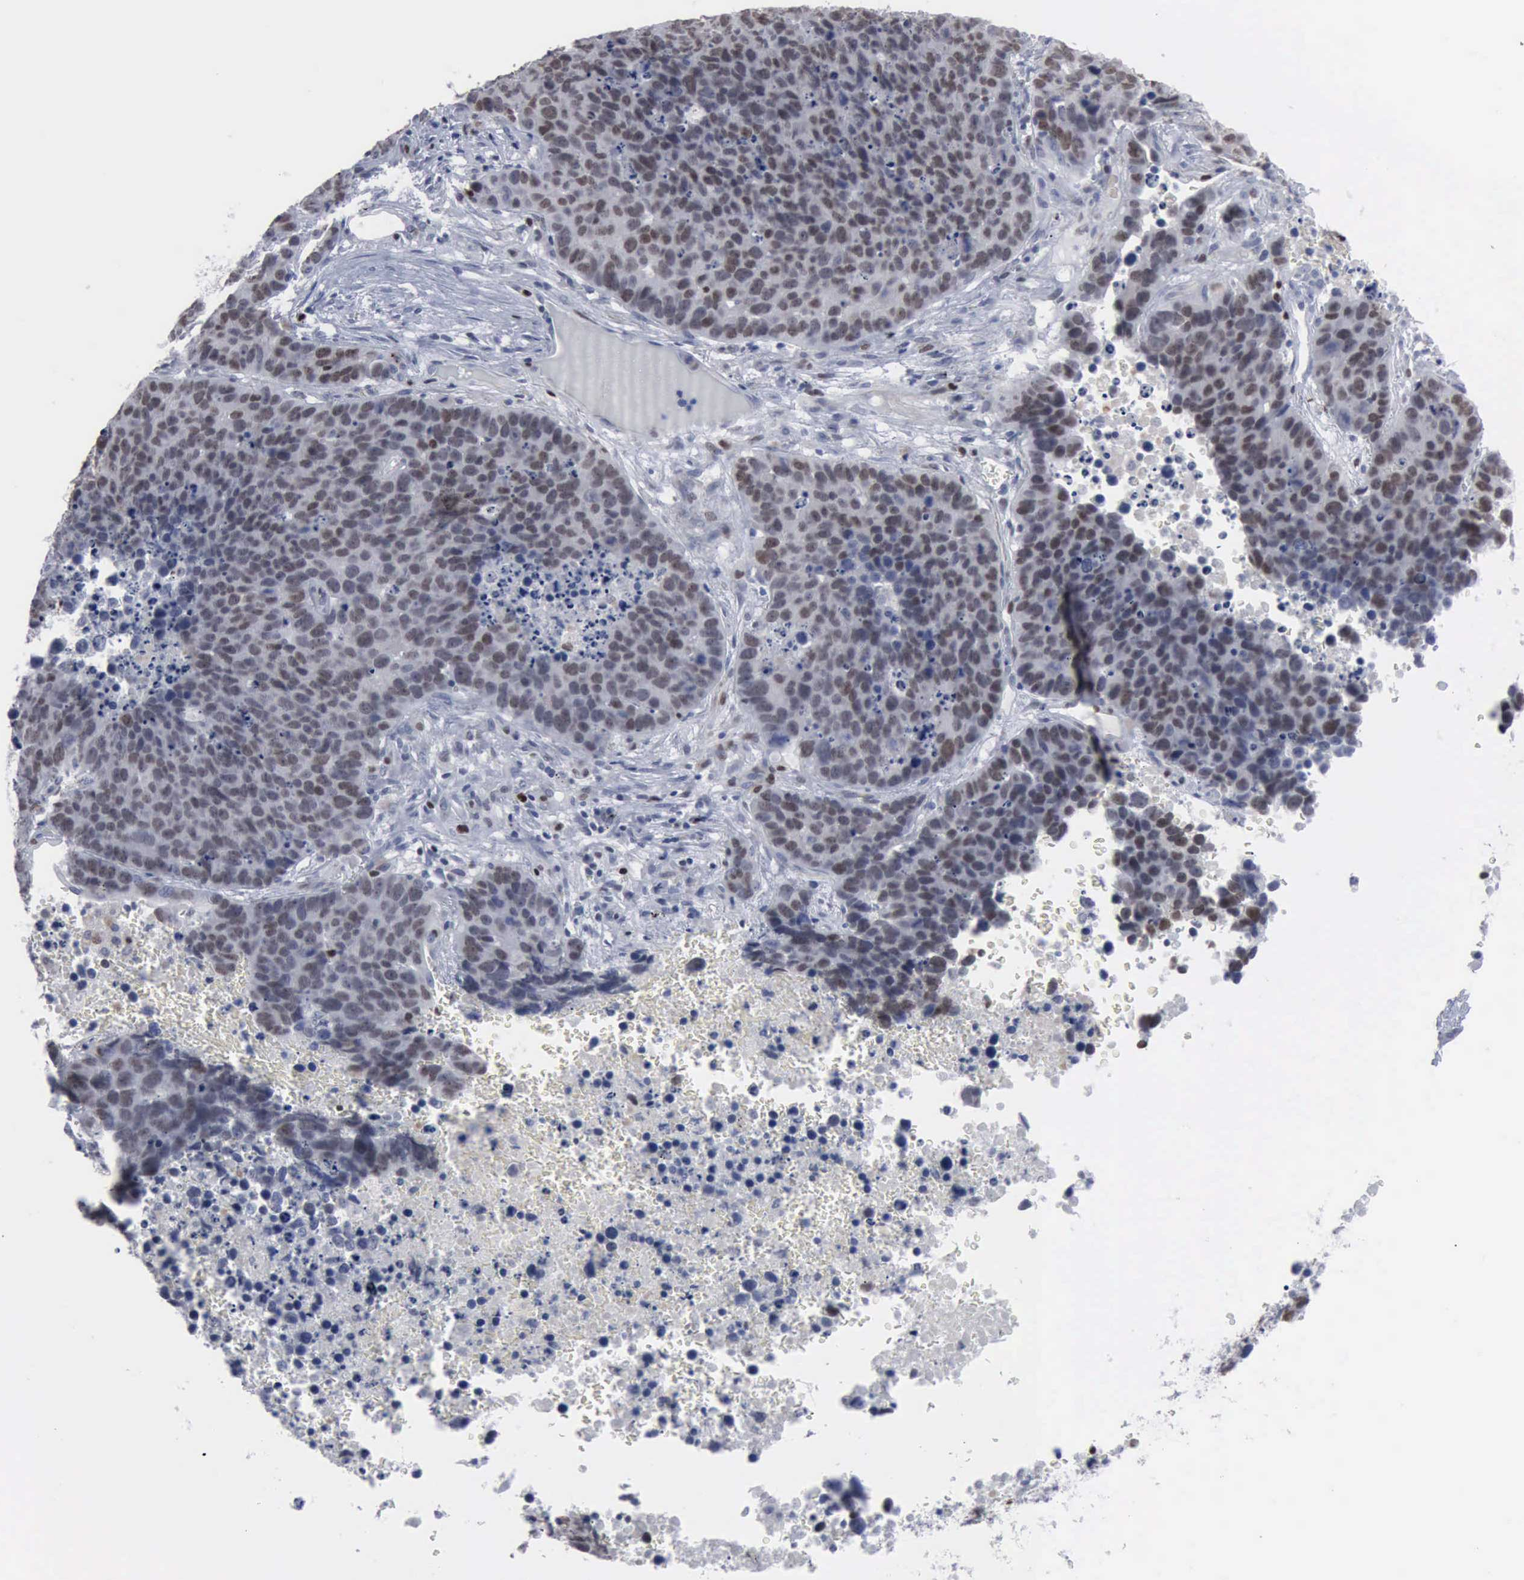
{"staining": {"intensity": "moderate", "quantity": "<25%", "location": "nuclear"}, "tissue": "lung cancer", "cell_type": "Tumor cells", "image_type": "cancer", "snomed": [{"axis": "morphology", "description": "Carcinoid, malignant, NOS"}, {"axis": "topography", "description": "Lung"}], "caption": "High-power microscopy captured an immunohistochemistry (IHC) image of lung cancer, revealing moderate nuclear expression in about <25% of tumor cells.", "gene": "MCM5", "patient": {"sex": "male", "age": 60}}